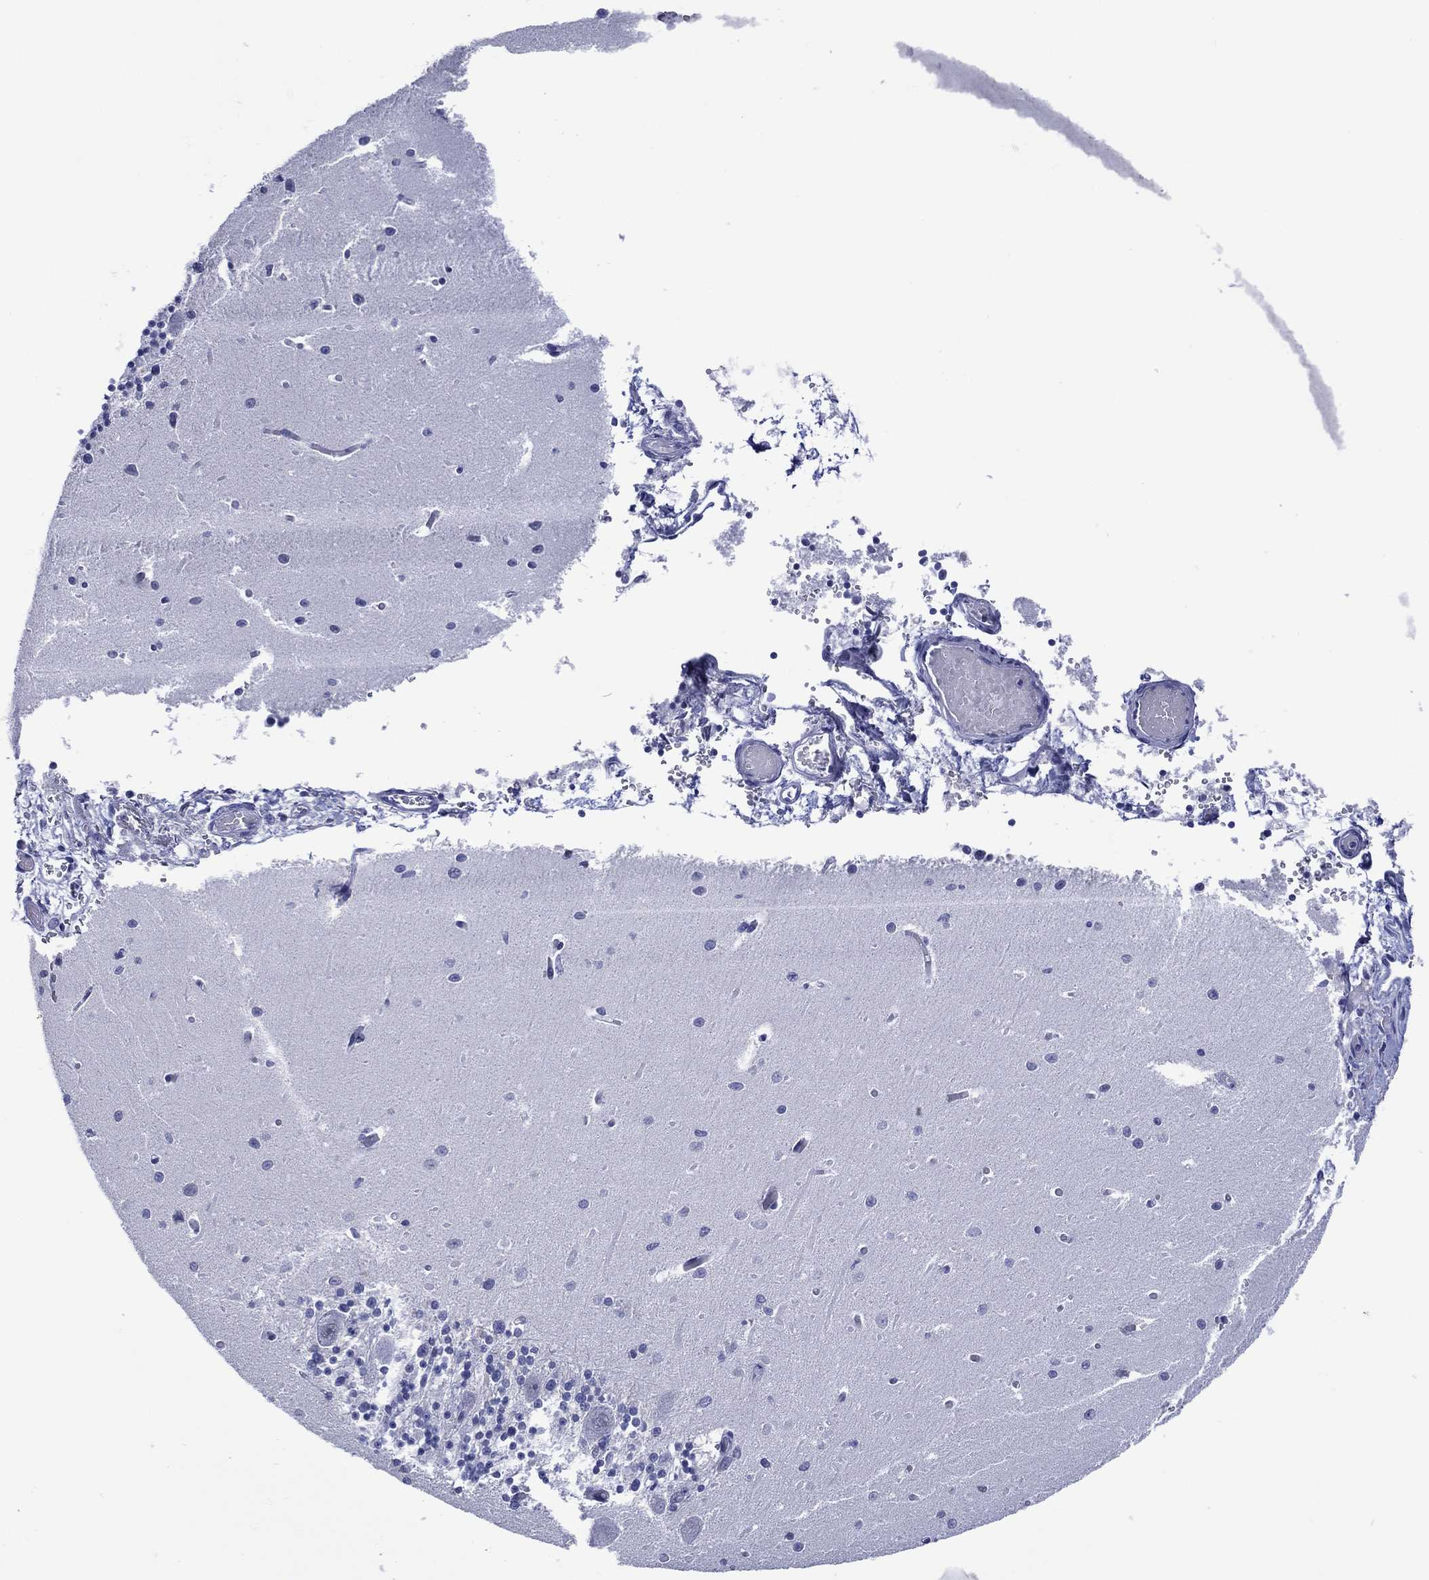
{"staining": {"intensity": "negative", "quantity": "none", "location": "none"}, "tissue": "cerebellum", "cell_type": "Cells in granular layer", "image_type": "normal", "snomed": [{"axis": "morphology", "description": "Normal tissue, NOS"}, {"axis": "topography", "description": "Cerebellum"}], "caption": "DAB (3,3'-diaminobenzidine) immunohistochemical staining of normal cerebellum exhibits no significant staining in cells in granular layer.", "gene": "TRIM31", "patient": {"sex": "female", "age": 64}}